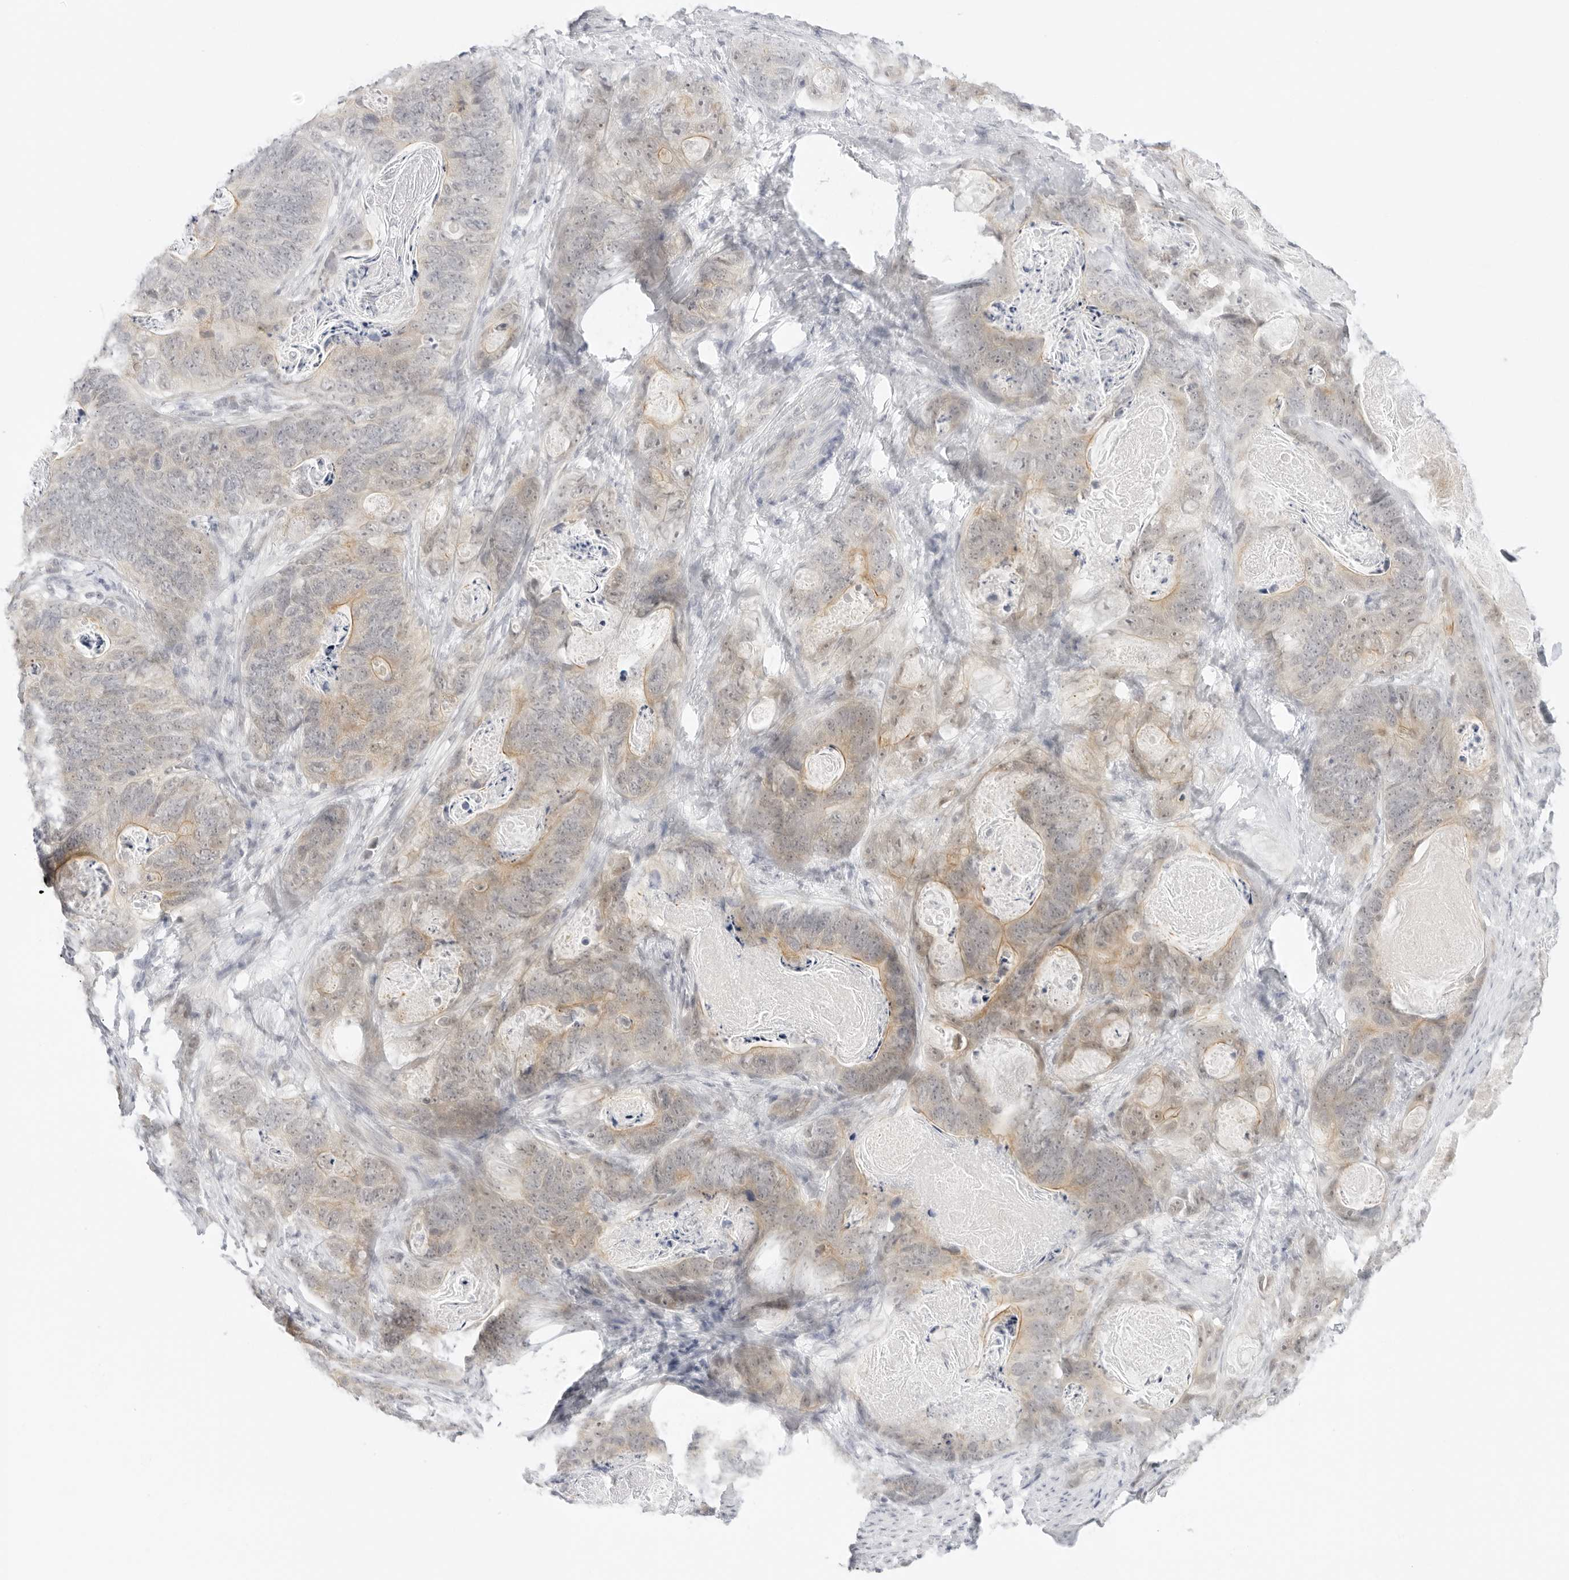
{"staining": {"intensity": "weak", "quantity": "25%-75%", "location": "cytoplasmic/membranous"}, "tissue": "stomach cancer", "cell_type": "Tumor cells", "image_type": "cancer", "snomed": [{"axis": "morphology", "description": "Normal tissue, NOS"}, {"axis": "morphology", "description": "Adenocarcinoma, NOS"}, {"axis": "topography", "description": "Stomach"}], "caption": "IHC photomicrograph of stomach adenocarcinoma stained for a protein (brown), which exhibits low levels of weak cytoplasmic/membranous positivity in about 25%-75% of tumor cells.", "gene": "MED18", "patient": {"sex": "female", "age": 89}}